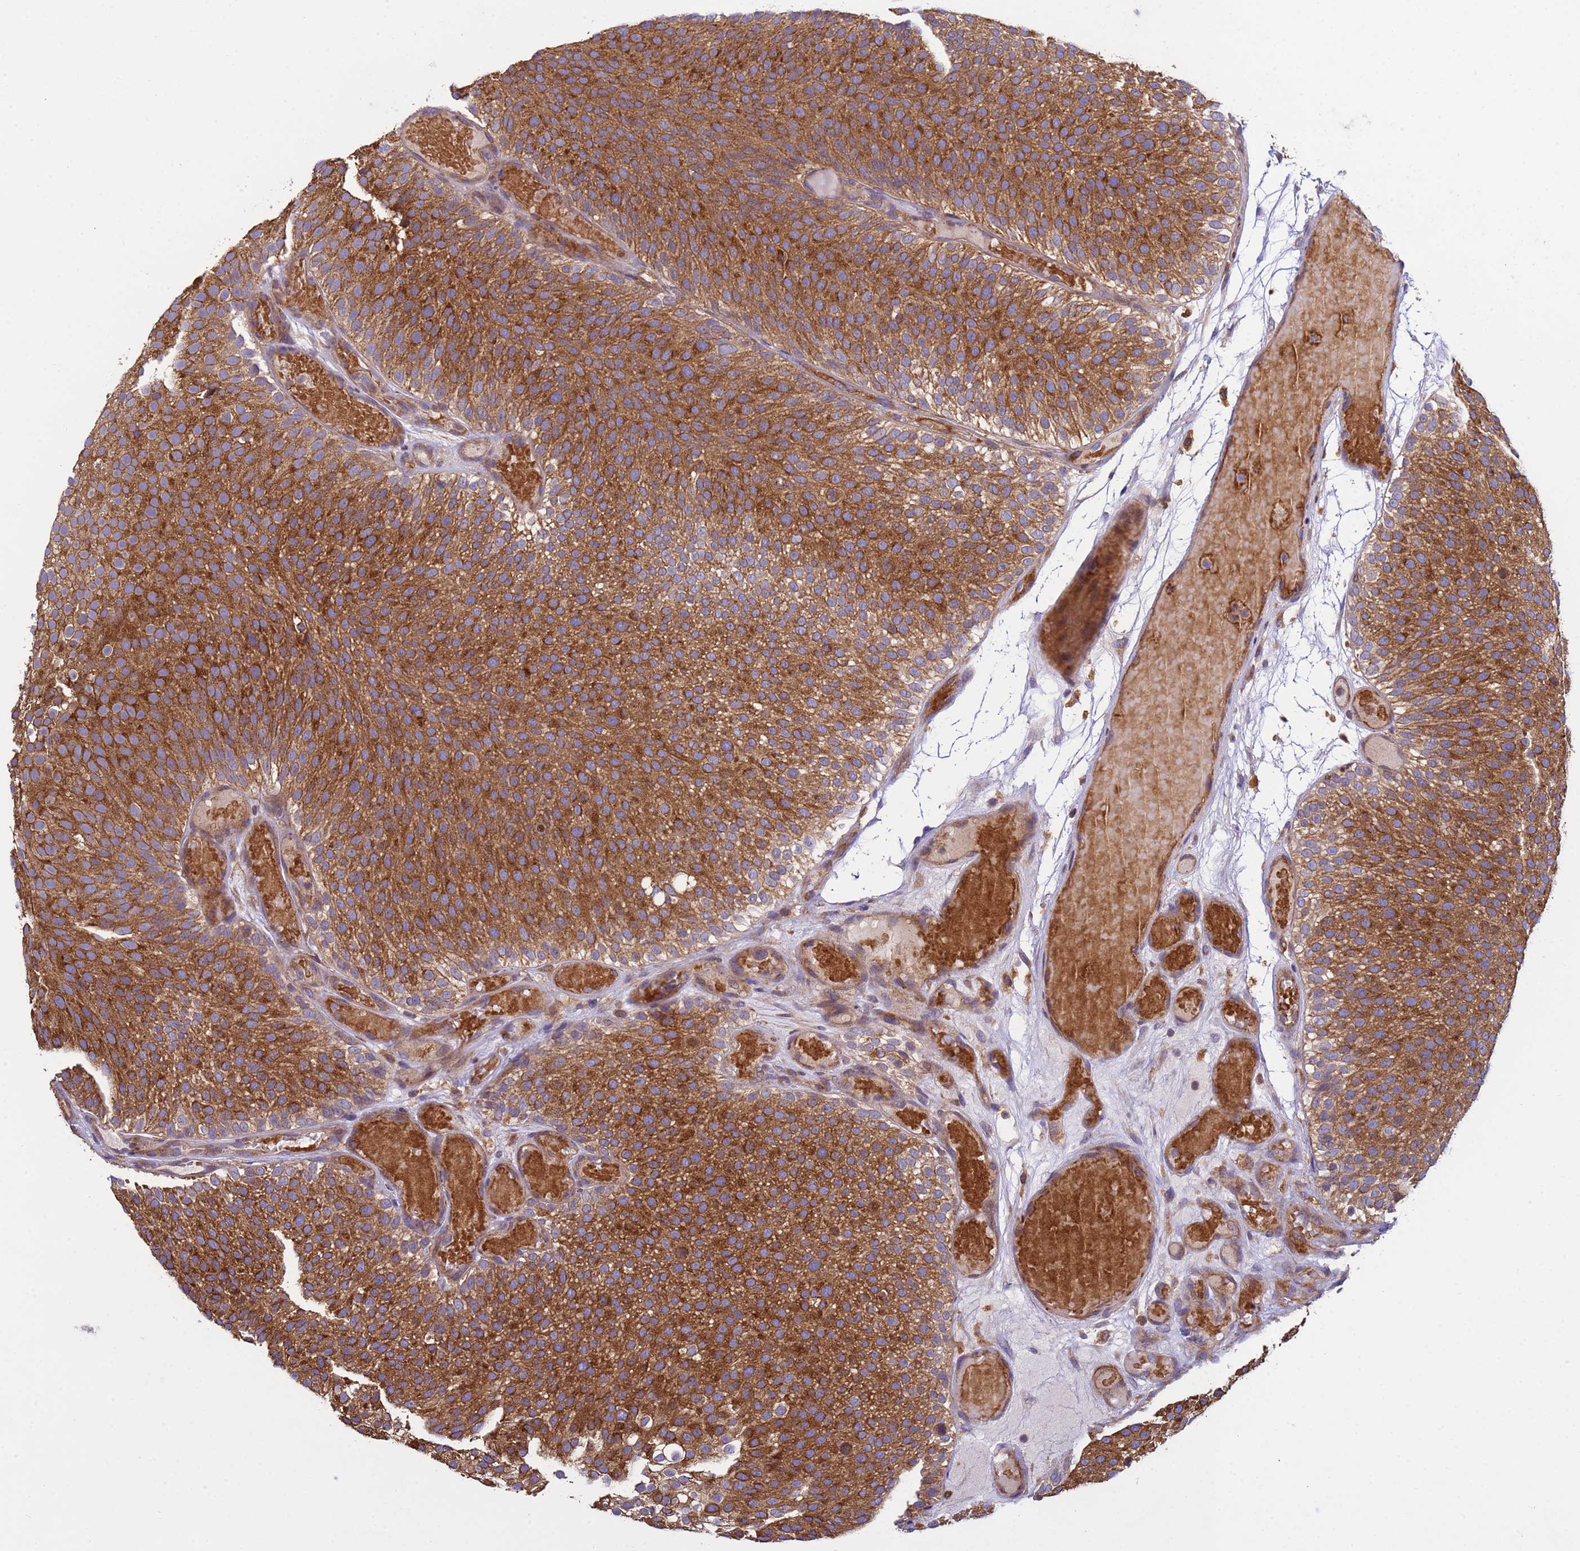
{"staining": {"intensity": "strong", "quantity": ">75%", "location": "cytoplasmic/membranous"}, "tissue": "urothelial cancer", "cell_type": "Tumor cells", "image_type": "cancer", "snomed": [{"axis": "morphology", "description": "Urothelial carcinoma, Low grade"}, {"axis": "topography", "description": "Urinary bladder"}], "caption": "IHC micrograph of human urothelial cancer stained for a protein (brown), which displays high levels of strong cytoplasmic/membranous positivity in about >75% of tumor cells.", "gene": "RAB10", "patient": {"sex": "male", "age": 78}}